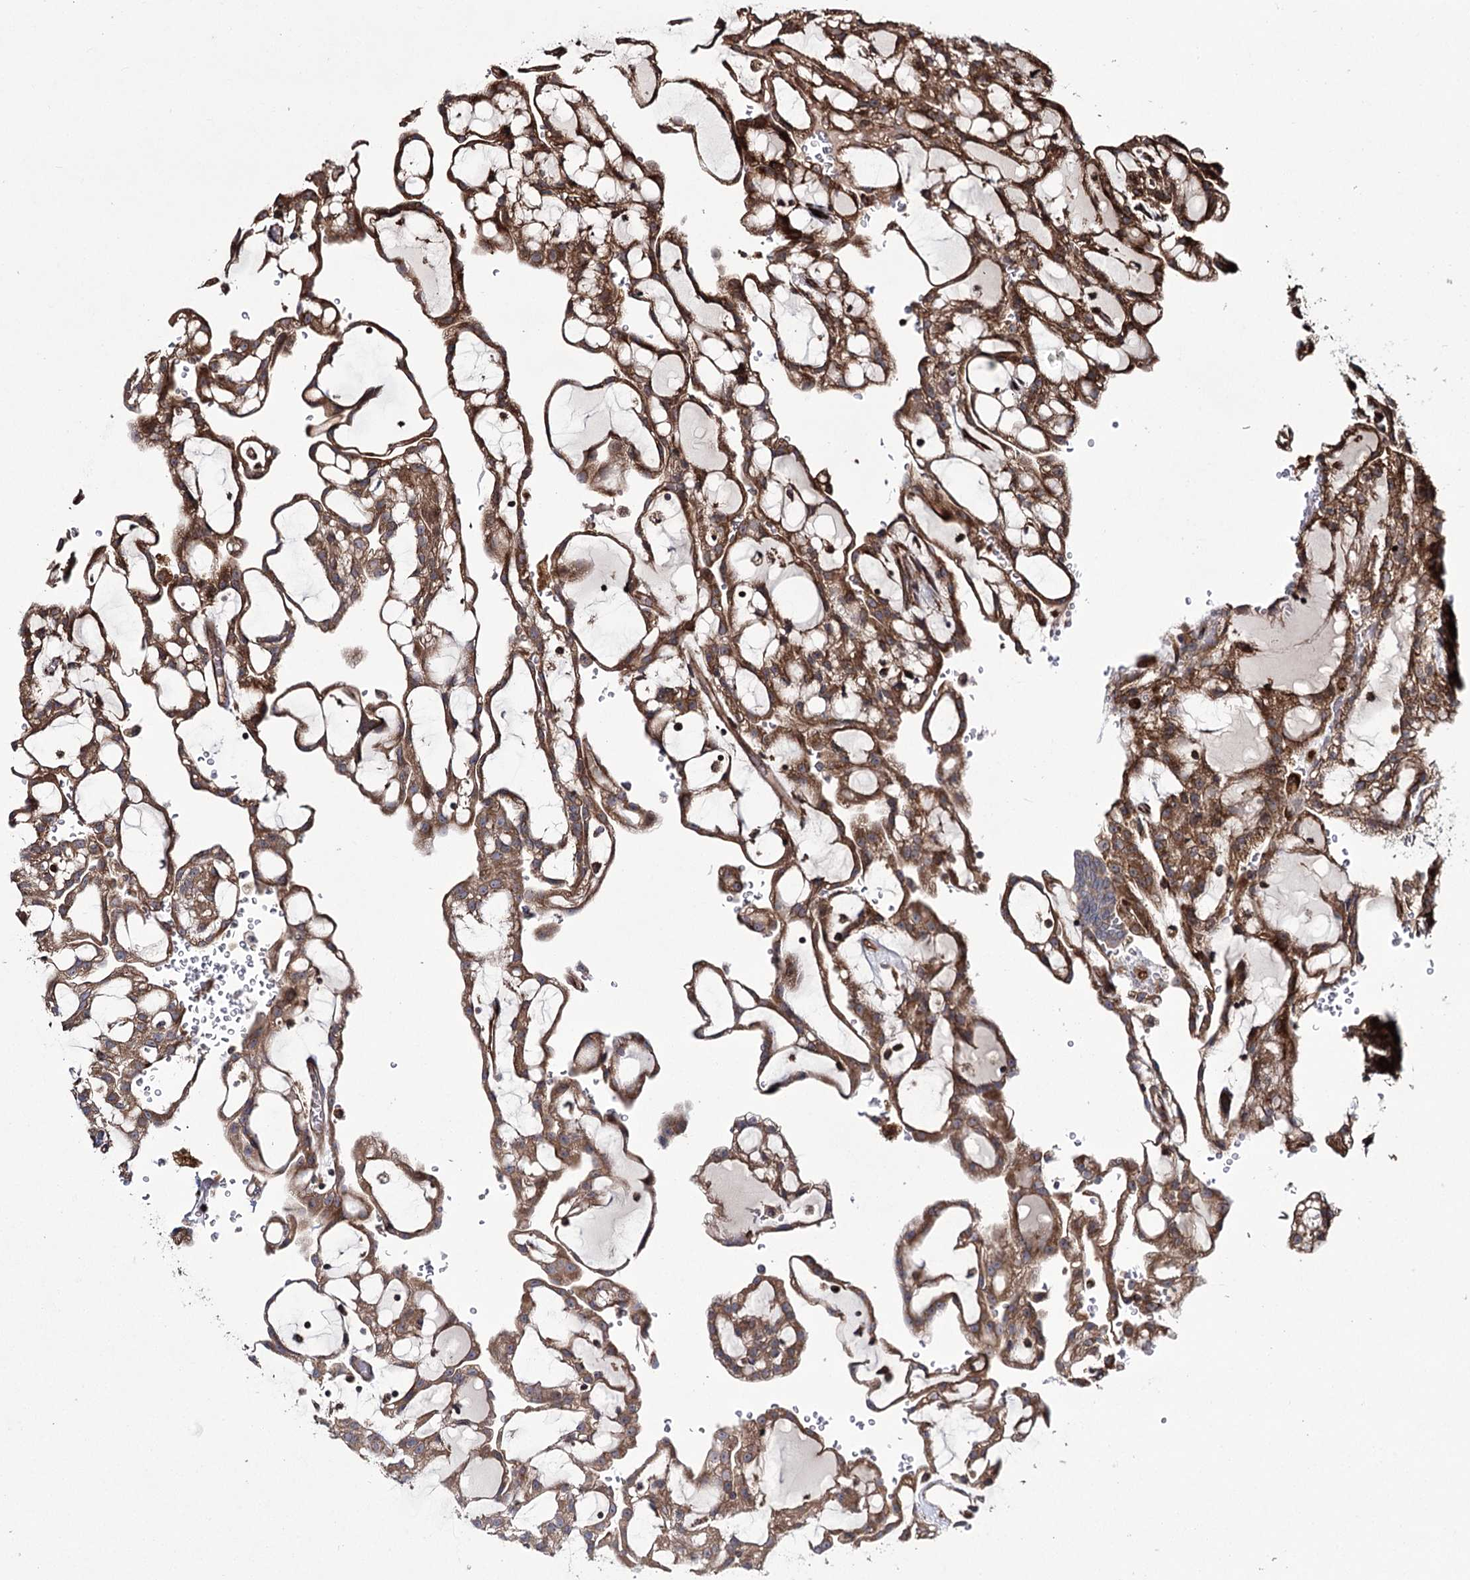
{"staining": {"intensity": "moderate", "quantity": ">75%", "location": "cytoplasmic/membranous"}, "tissue": "renal cancer", "cell_type": "Tumor cells", "image_type": "cancer", "snomed": [{"axis": "morphology", "description": "Adenocarcinoma, NOS"}, {"axis": "topography", "description": "Kidney"}], "caption": "Adenocarcinoma (renal) stained with a protein marker reveals moderate staining in tumor cells.", "gene": "HECTD2", "patient": {"sex": "male", "age": 63}}